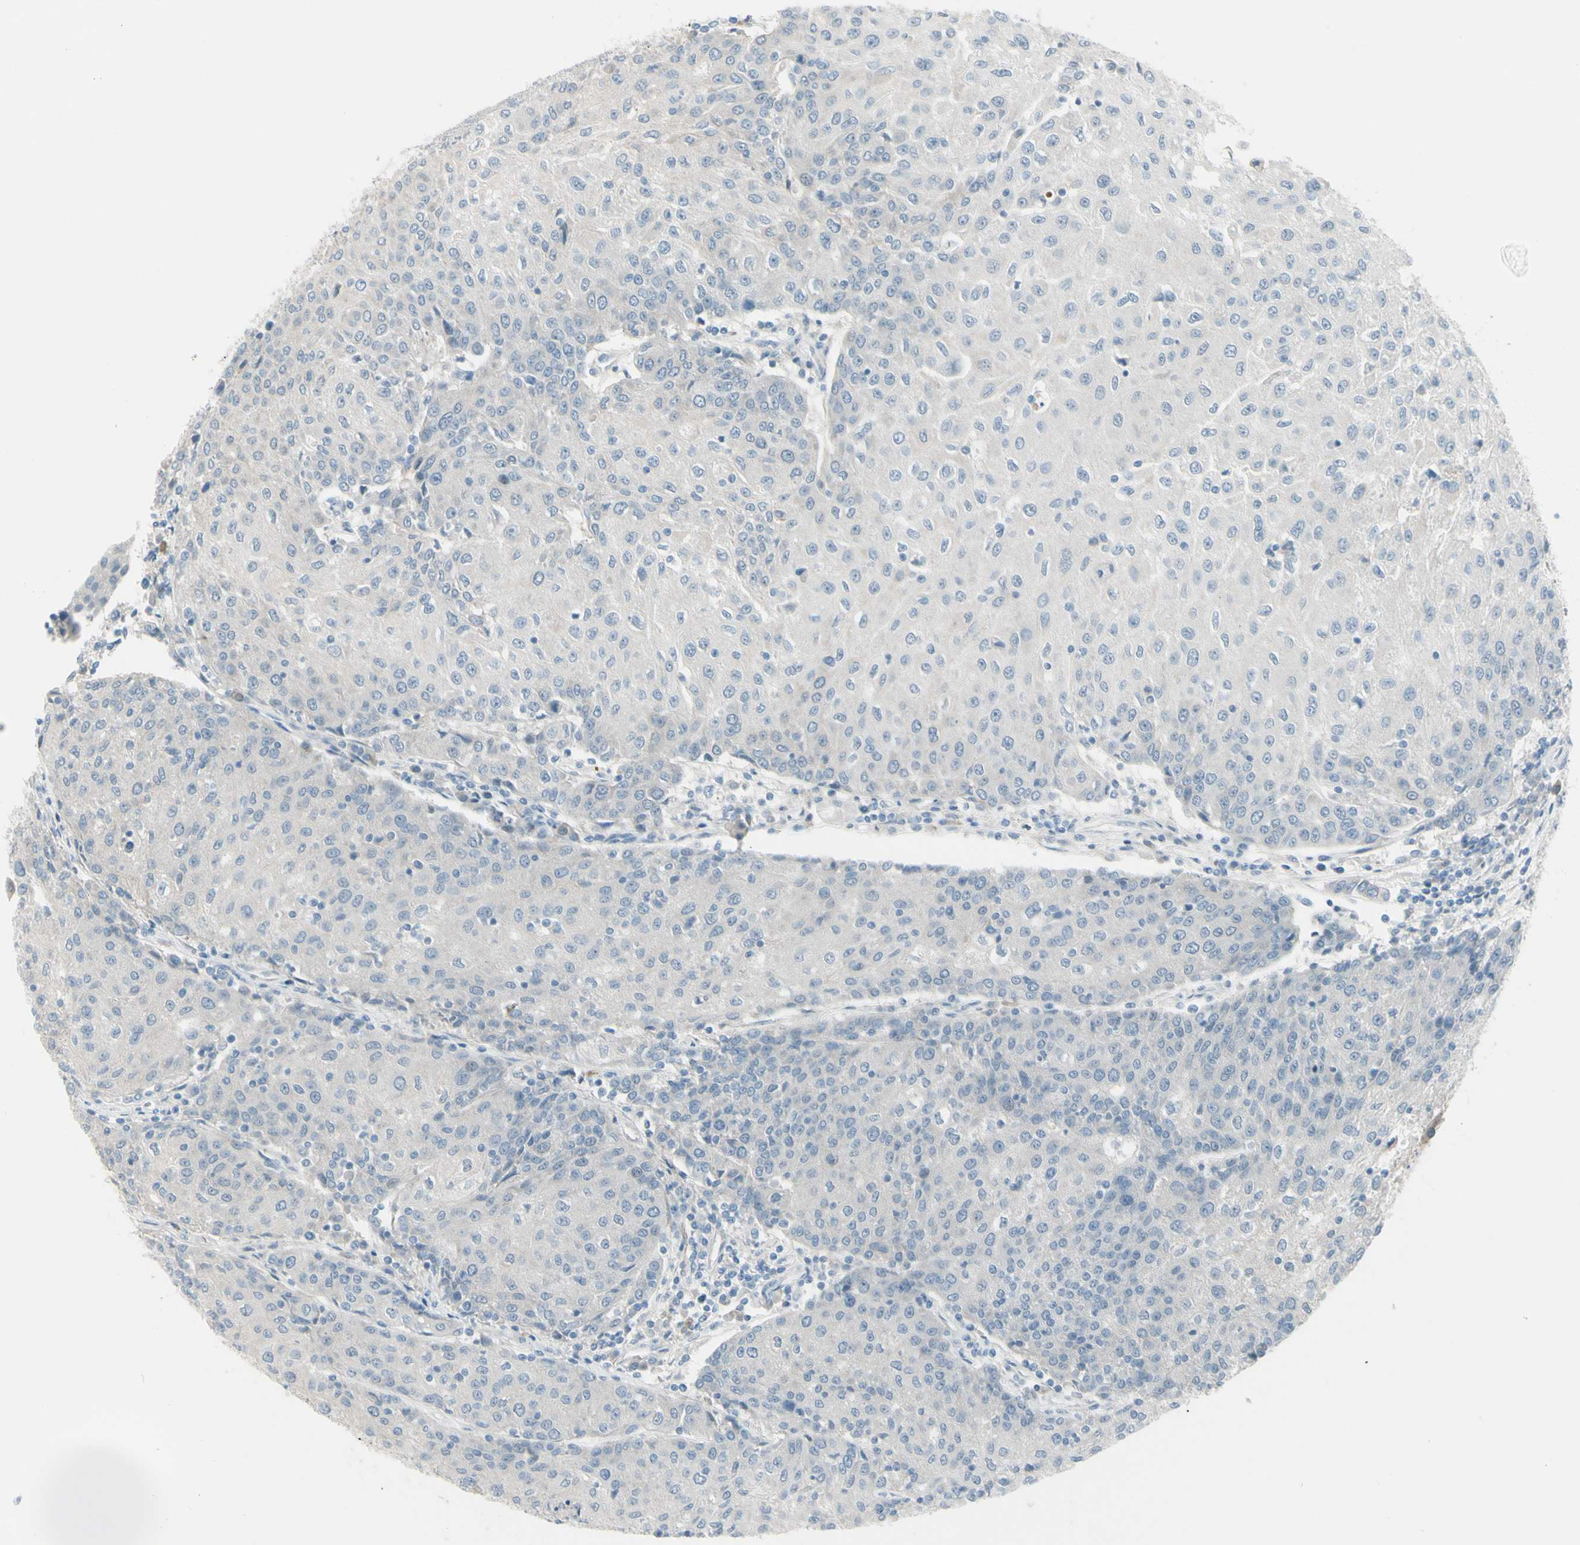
{"staining": {"intensity": "negative", "quantity": "none", "location": "none"}, "tissue": "urothelial cancer", "cell_type": "Tumor cells", "image_type": "cancer", "snomed": [{"axis": "morphology", "description": "Urothelial carcinoma, High grade"}, {"axis": "topography", "description": "Urinary bladder"}], "caption": "IHC of human high-grade urothelial carcinoma exhibits no staining in tumor cells. (DAB (3,3'-diaminobenzidine) IHC visualized using brightfield microscopy, high magnification).", "gene": "GPR34", "patient": {"sex": "female", "age": 85}}